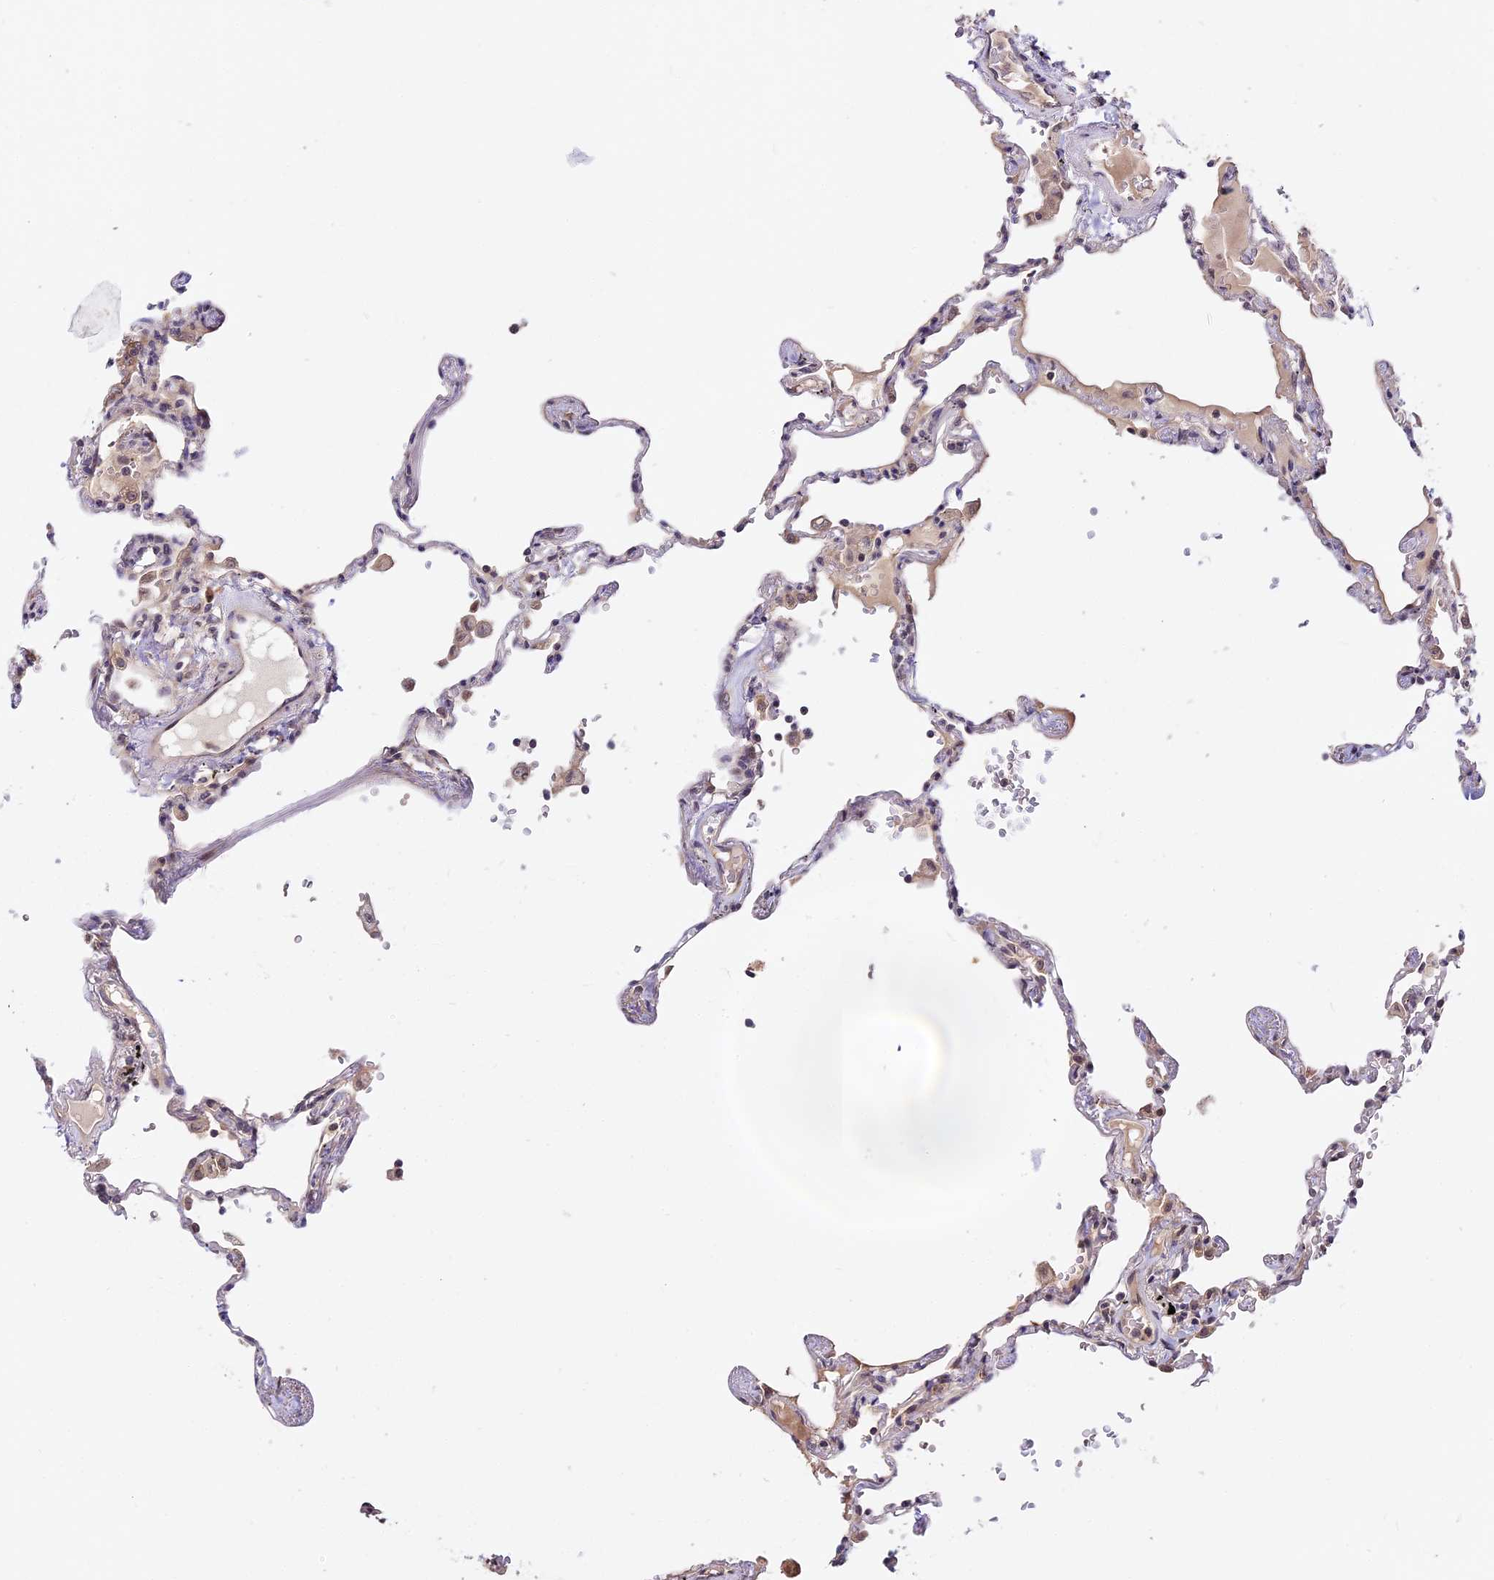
{"staining": {"intensity": "negative", "quantity": "none", "location": "none"}, "tissue": "lung", "cell_type": "Alveolar cells", "image_type": "normal", "snomed": [{"axis": "morphology", "description": "Normal tissue, NOS"}, {"axis": "topography", "description": "Lung"}], "caption": "Immunohistochemistry (IHC) of normal human lung demonstrates no staining in alveolar cells. (DAB (3,3'-diaminobenzidine) immunohistochemistry with hematoxylin counter stain).", "gene": "IMPACT", "patient": {"sex": "female", "age": 67}}